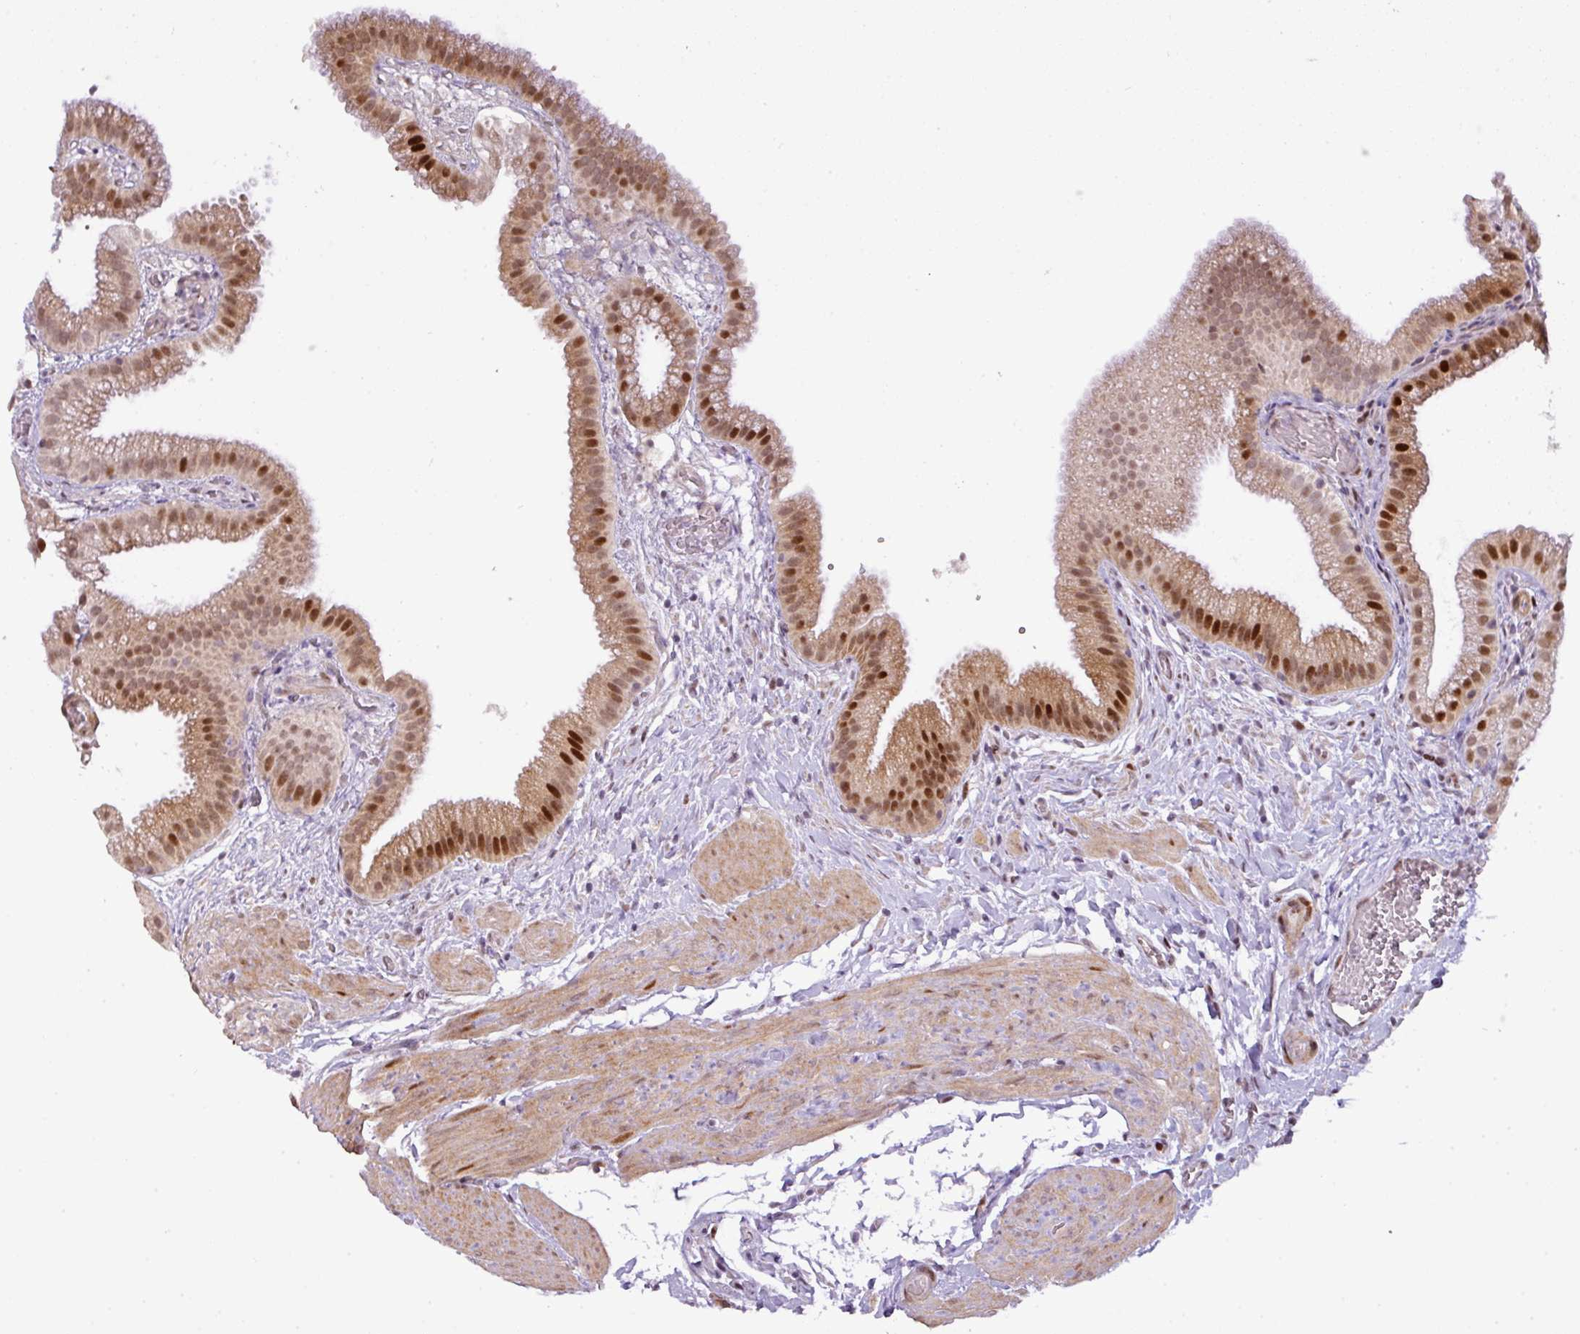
{"staining": {"intensity": "moderate", "quantity": ">75%", "location": "cytoplasmic/membranous,nuclear"}, "tissue": "gallbladder", "cell_type": "Glandular cells", "image_type": "normal", "snomed": [{"axis": "morphology", "description": "Normal tissue, NOS"}, {"axis": "topography", "description": "Gallbladder"}], "caption": "Normal gallbladder reveals moderate cytoplasmic/membranous,nuclear positivity in approximately >75% of glandular cells (Brightfield microscopy of DAB IHC at high magnification)..", "gene": "MYSM1", "patient": {"sex": "female", "age": 63}}